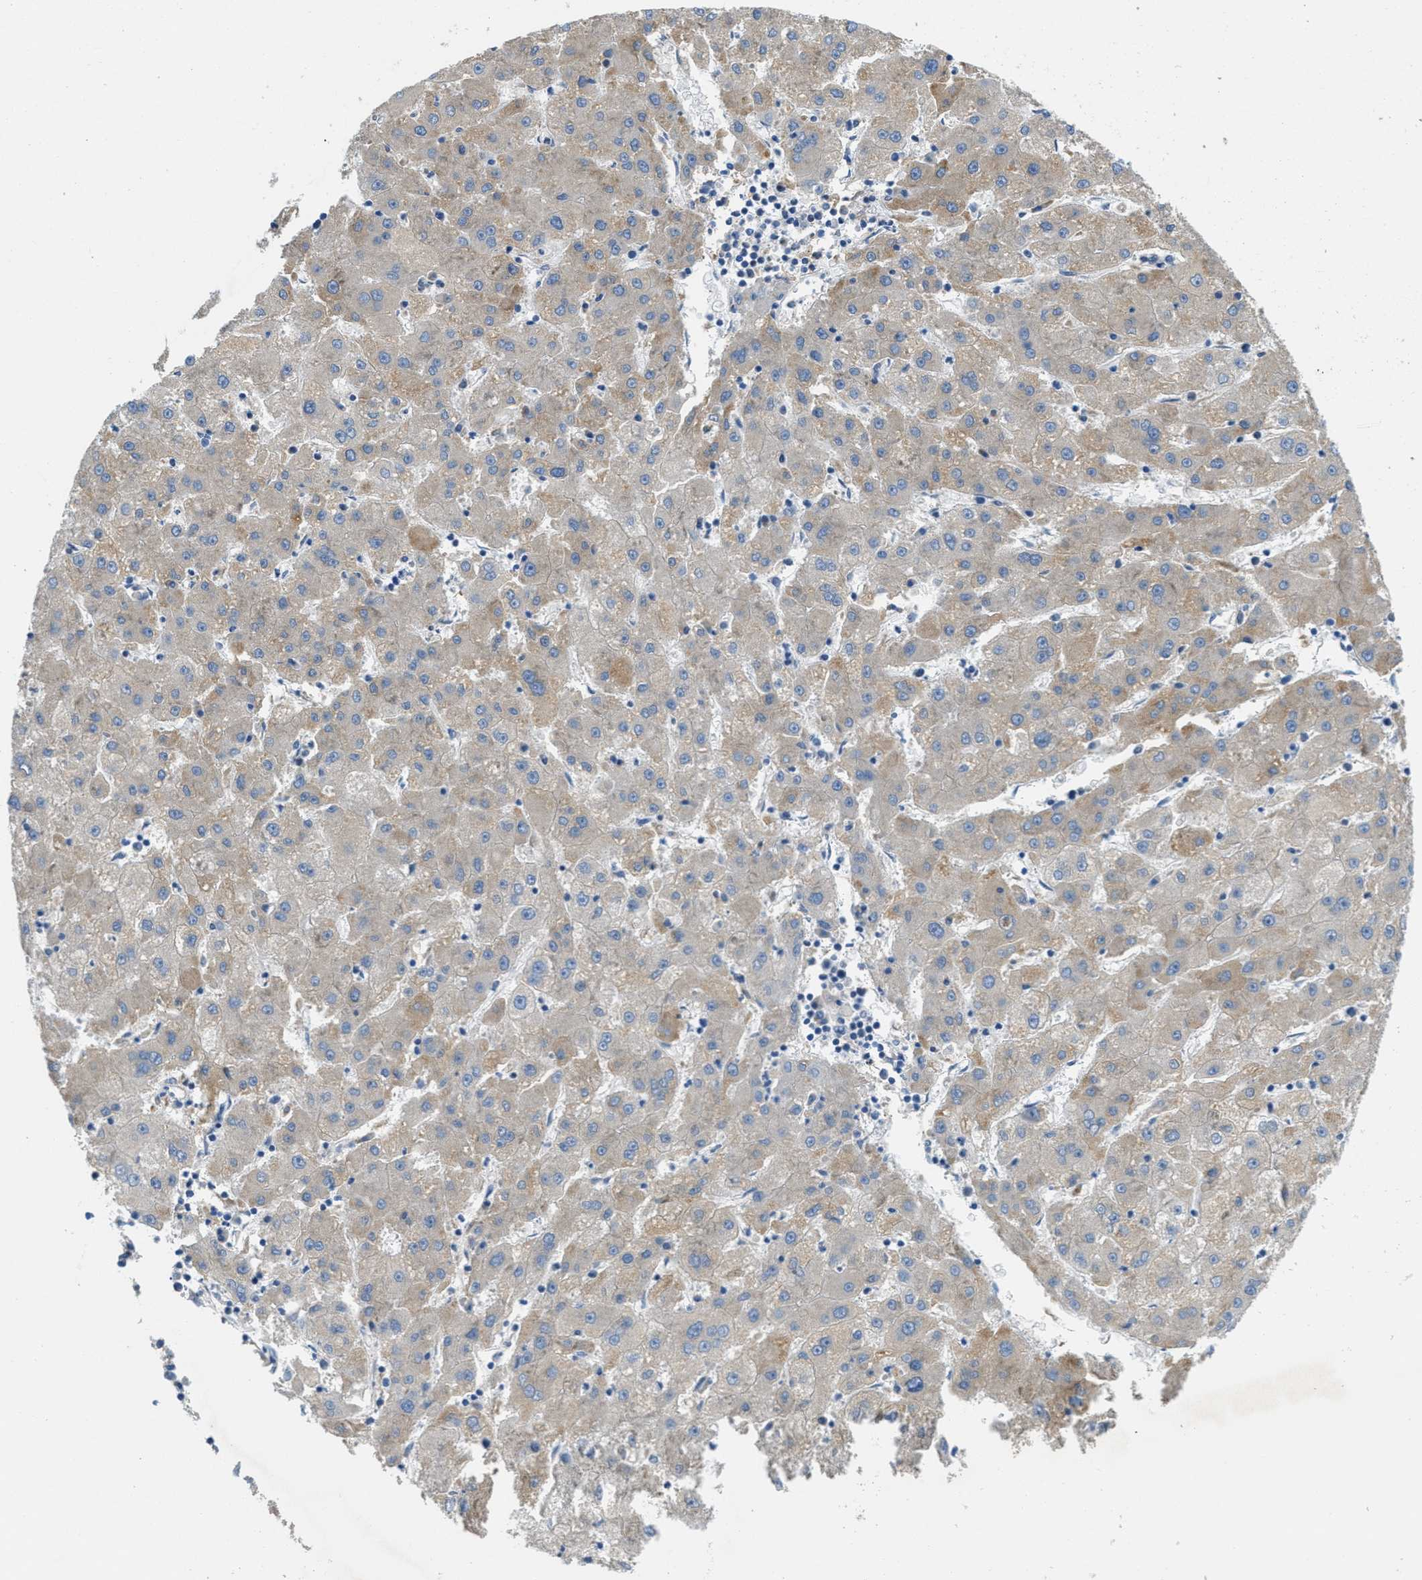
{"staining": {"intensity": "weak", "quantity": "25%-75%", "location": "cytoplasmic/membranous"}, "tissue": "liver cancer", "cell_type": "Tumor cells", "image_type": "cancer", "snomed": [{"axis": "morphology", "description": "Carcinoma, Hepatocellular, NOS"}, {"axis": "topography", "description": "Liver"}], "caption": "Human liver cancer (hepatocellular carcinoma) stained with a brown dye shows weak cytoplasmic/membranous positive positivity in approximately 25%-75% of tumor cells.", "gene": "MPDU1", "patient": {"sex": "male", "age": 72}}